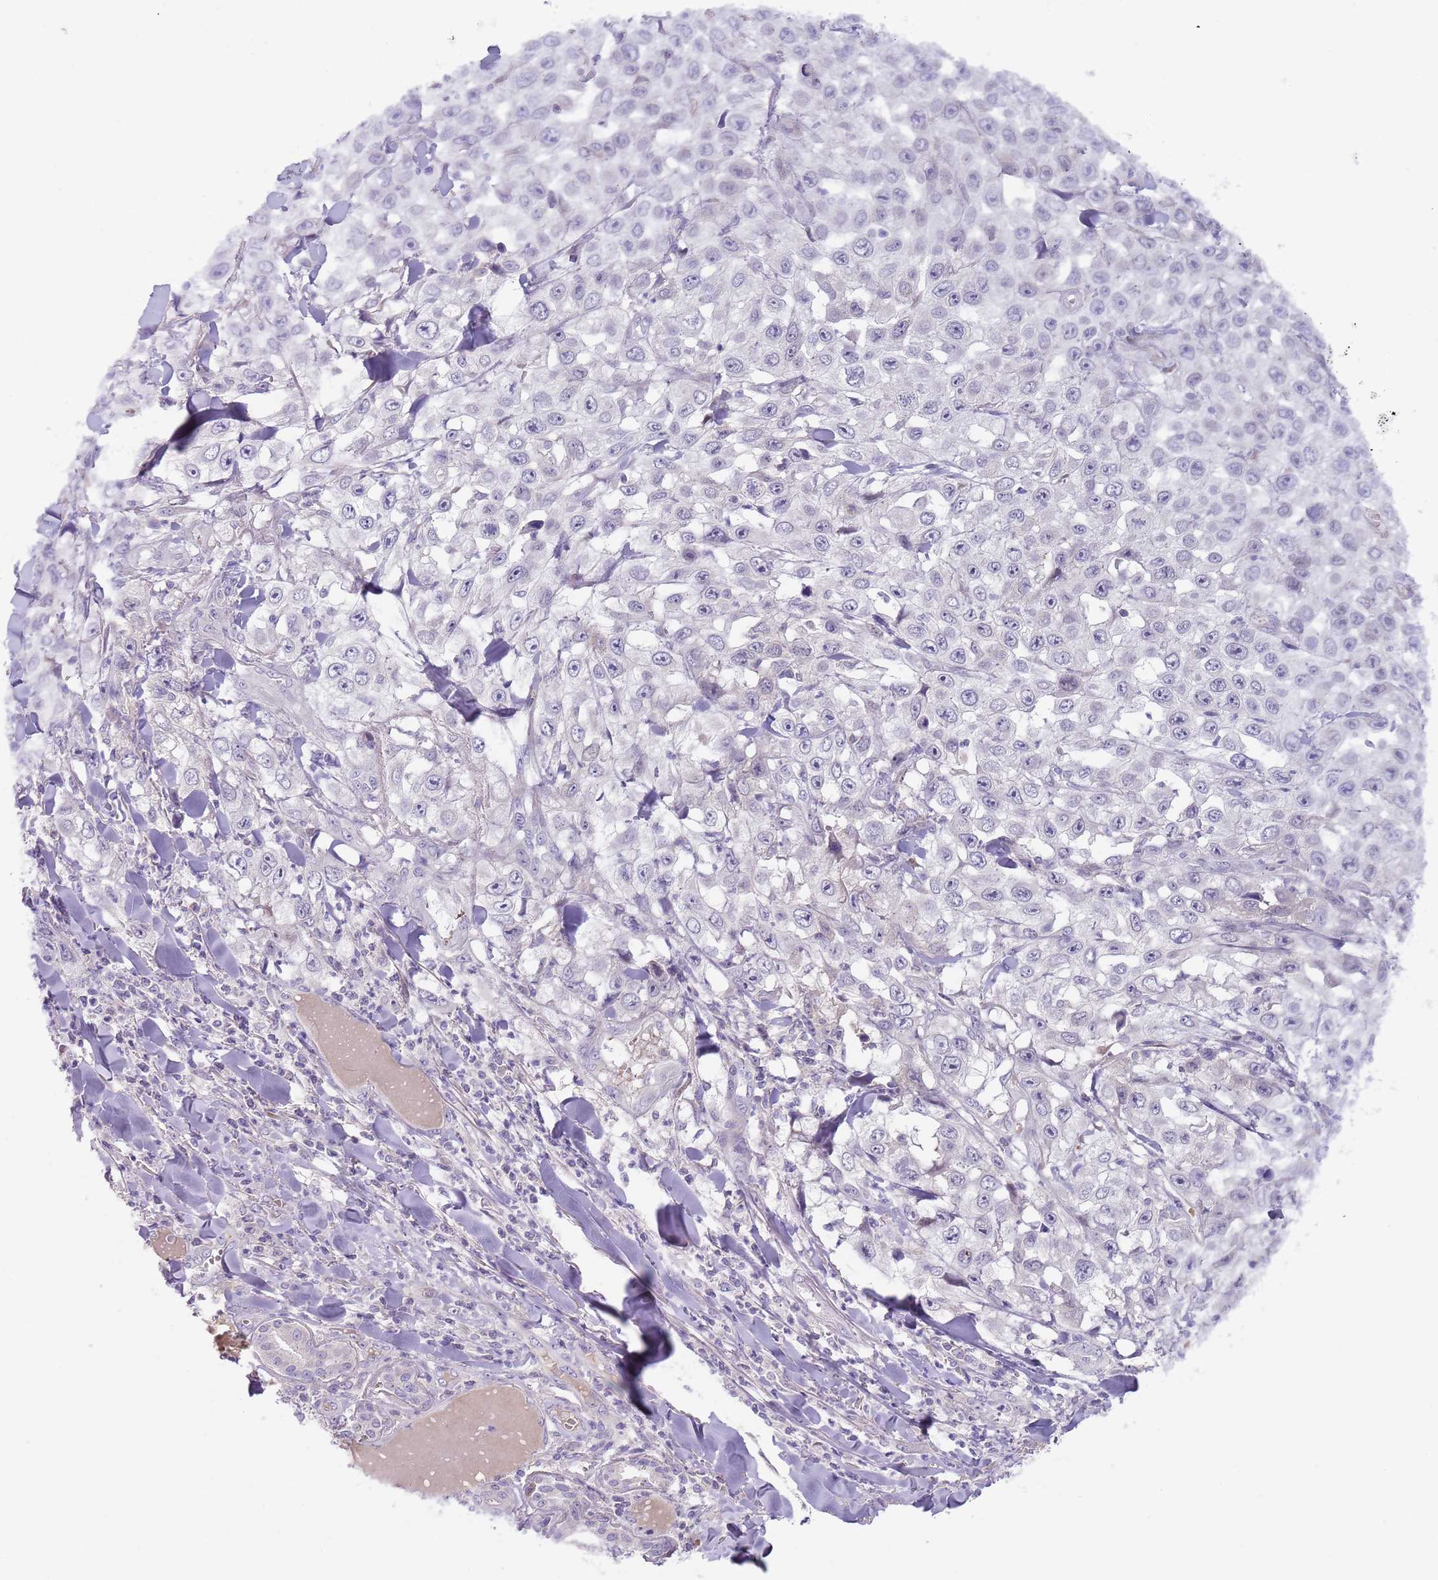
{"staining": {"intensity": "negative", "quantity": "none", "location": "none"}, "tissue": "skin cancer", "cell_type": "Tumor cells", "image_type": "cancer", "snomed": [{"axis": "morphology", "description": "Squamous cell carcinoma, NOS"}, {"axis": "topography", "description": "Skin"}], "caption": "DAB (3,3'-diaminobenzidine) immunohistochemical staining of human skin squamous cell carcinoma demonstrates no significant positivity in tumor cells.", "gene": "PRAC1", "patient": {"sex": "male", "age": 82}}